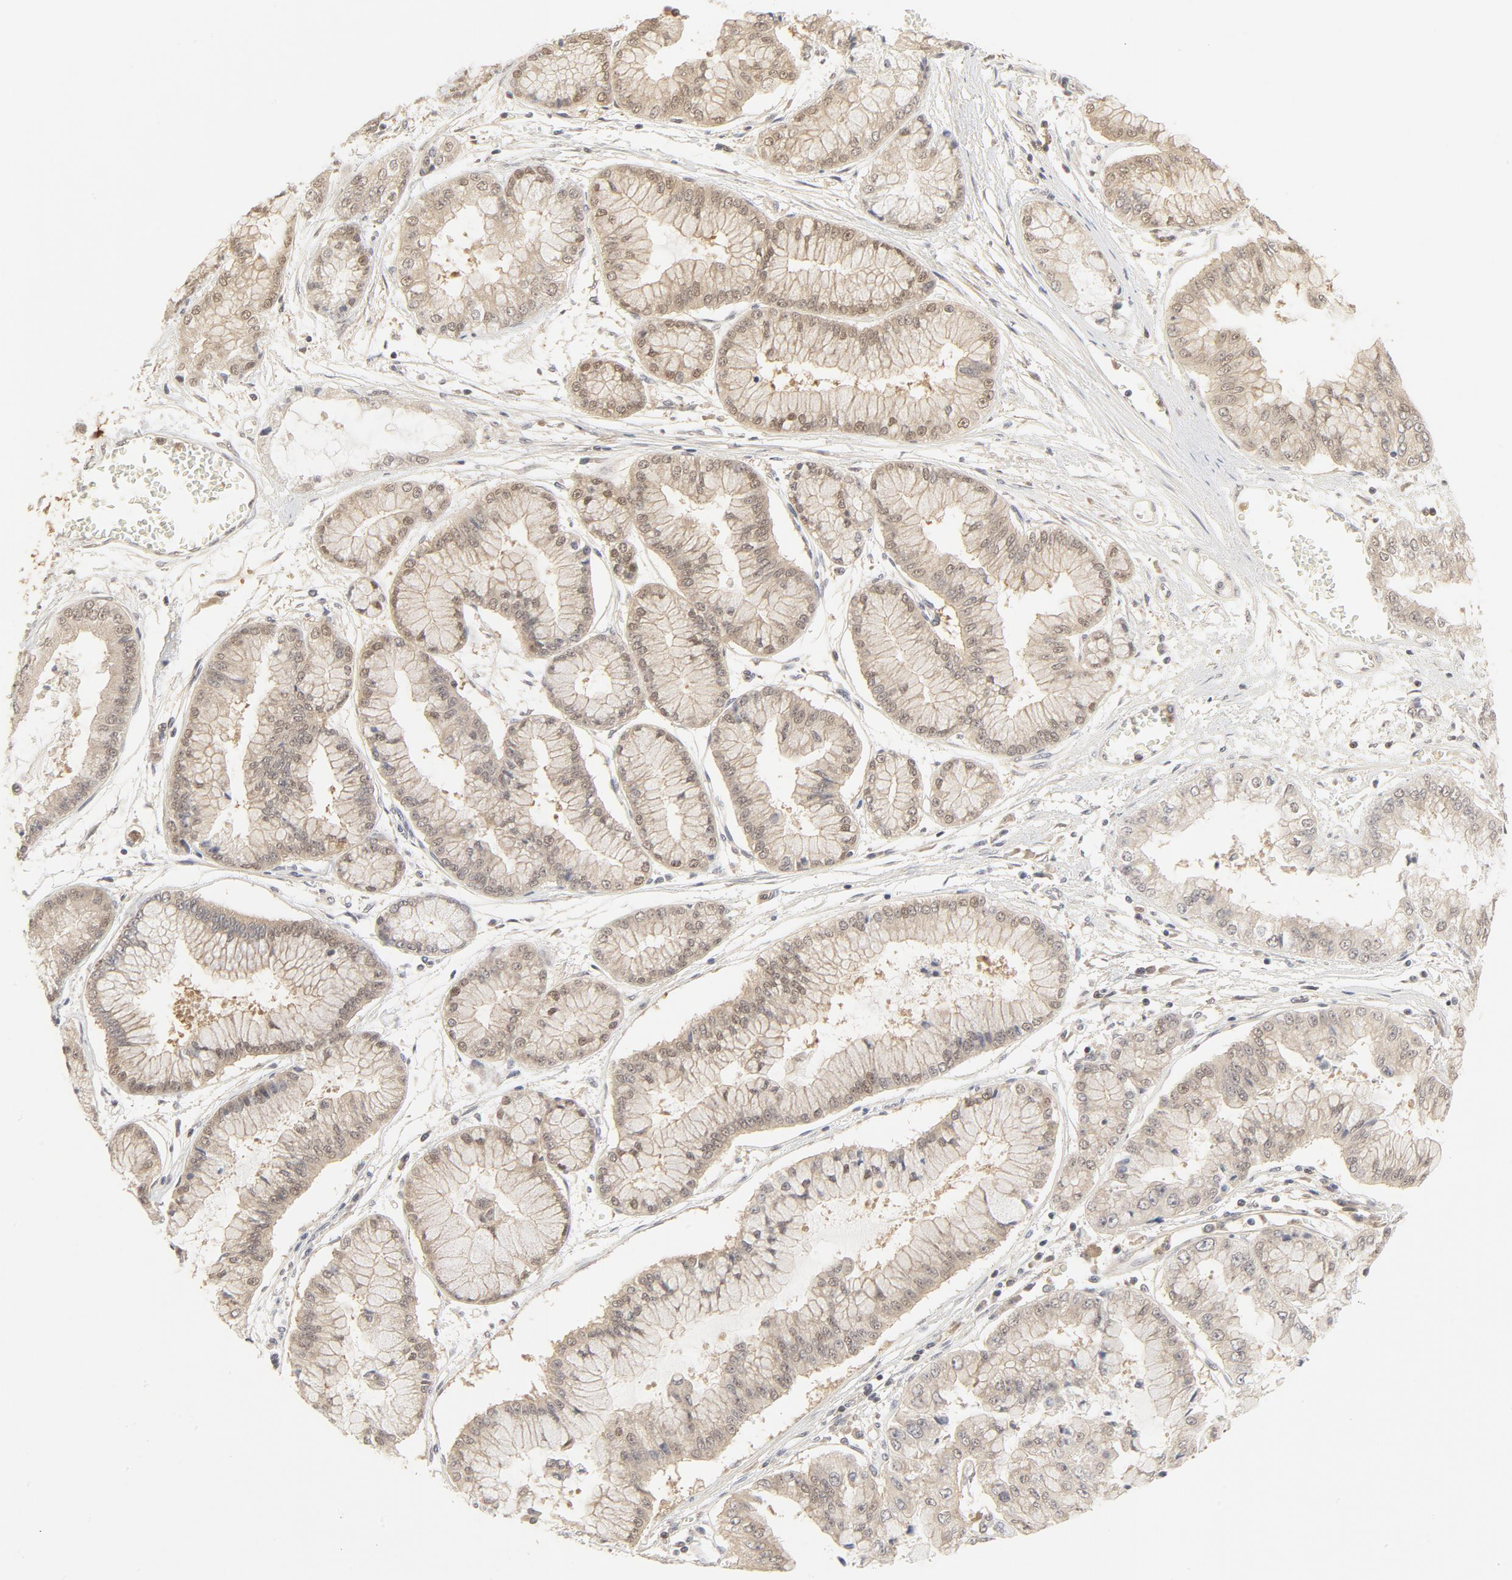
{"staining": {"intensity": "weak", "quantity": ">75%", "location": "cytoplasmic/membranous,nuclear"}, "tissue": "liver cancer", "cell_type": "Tumor cells", "image_type": "cancer", "snomed": [{"axis": "morphology", "description": "Cholangiocarcinoma"}, {"axis": "topography", "description": "Liver"}], "caption": "About >75% of tumor cells in liver cholangiocarcinoma demonstrate weak cytoplasmic/membranous and nuclear protein staining as visualized by brown immunohistochemical staining.", "gene": "NEDD8", "patient": {"sex": "female", "age": 79}}